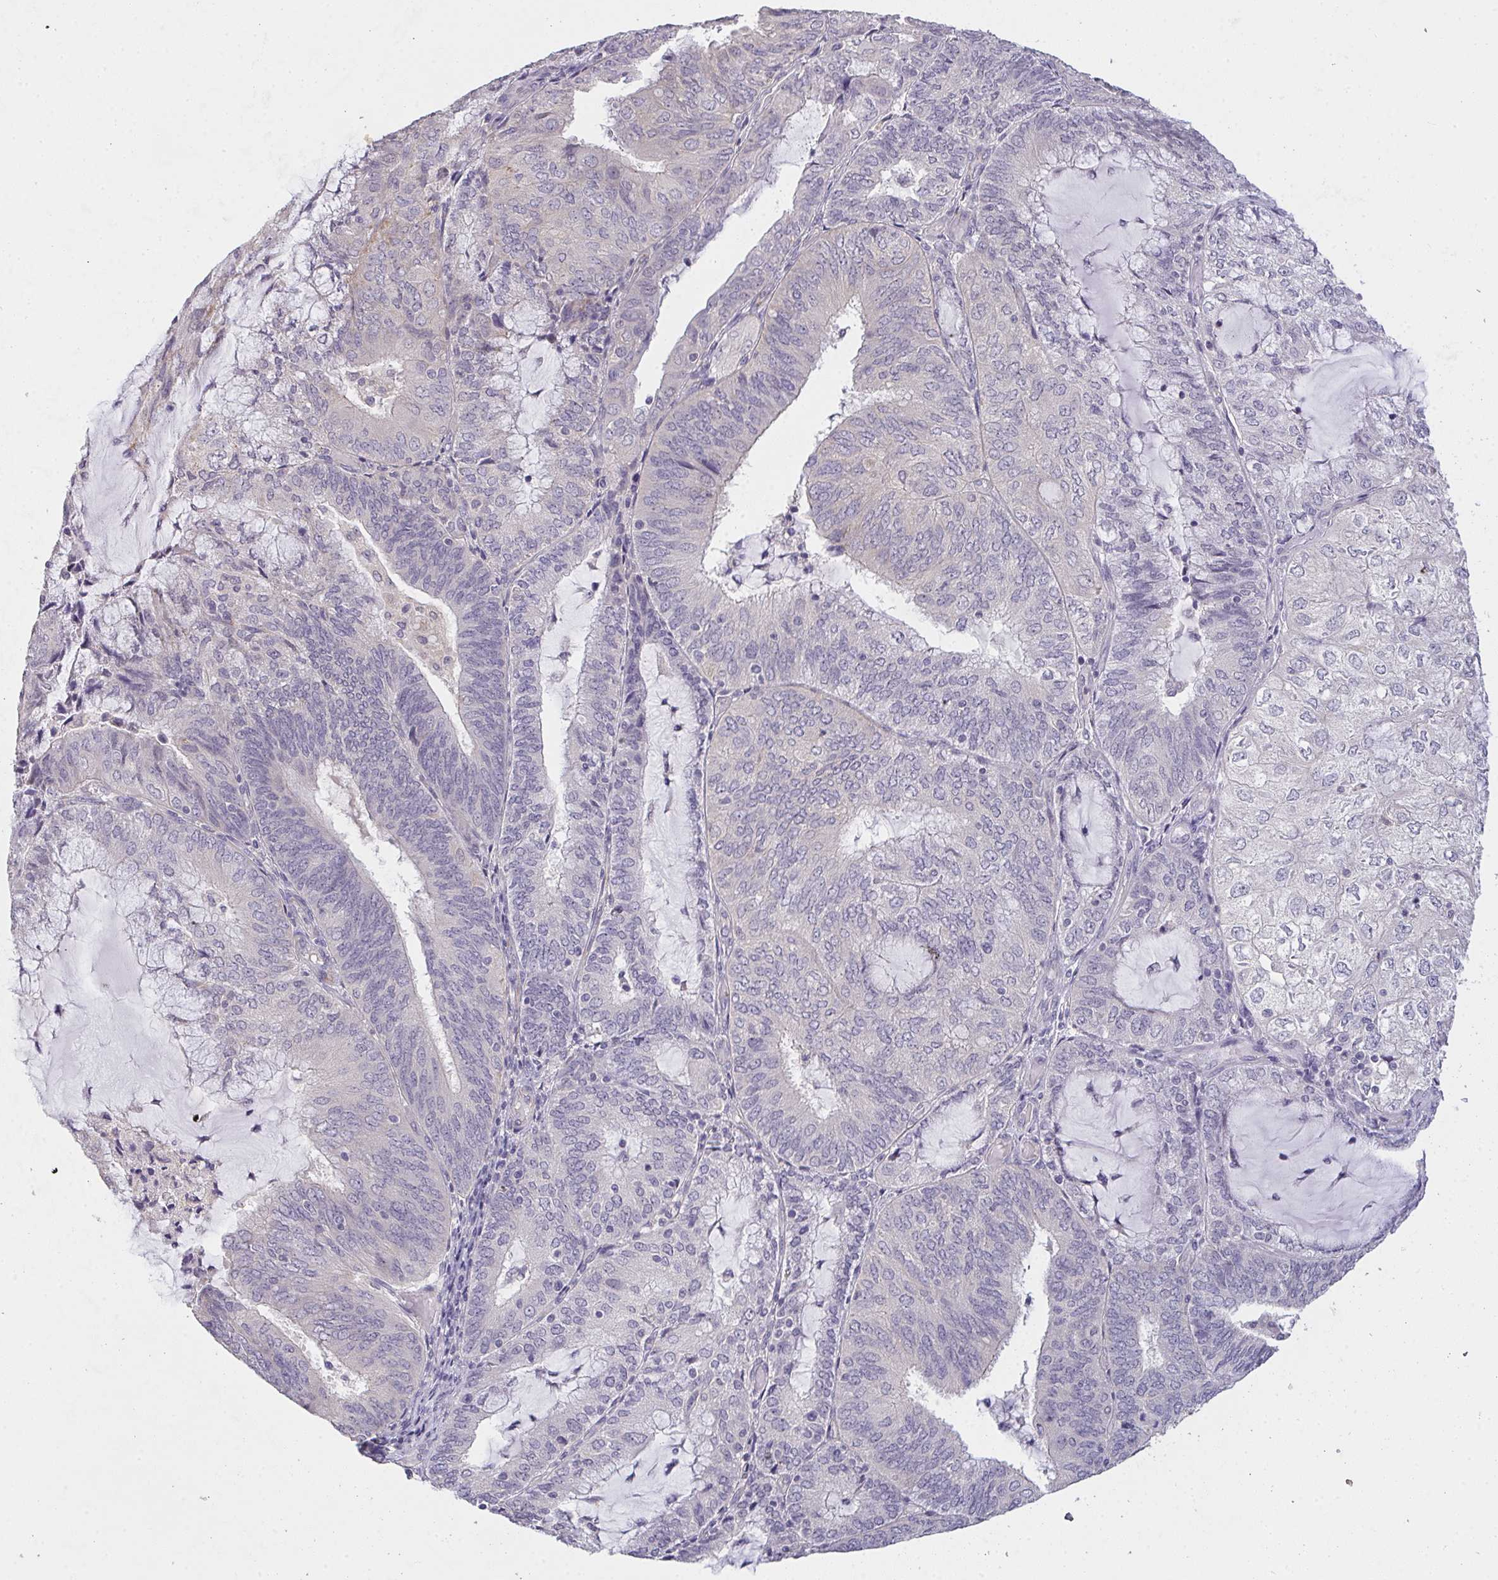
{"staining": {"intensity": "moderate", "quantity": "<25%", "location": "cytoplasmic/membranous"}, "tissue": "endometrial cancer", "cell_type": "Tumor cells", "image_type": "cancer", "snomed": [{"axis": "morphology", "description": "Adenocarcinoma, NOS"}, {"axis": "topography", "description": "Endometrium"}], "caption": "Approximately <25% of tumor cells in human endometrial adenocarcinoma exhibit moderate cytoplasmic/membranous protein staining as visualized by brown immunohistochemical staining.", "gene": "TMEM219", "patient": {"sex": "female", "age": 81}}